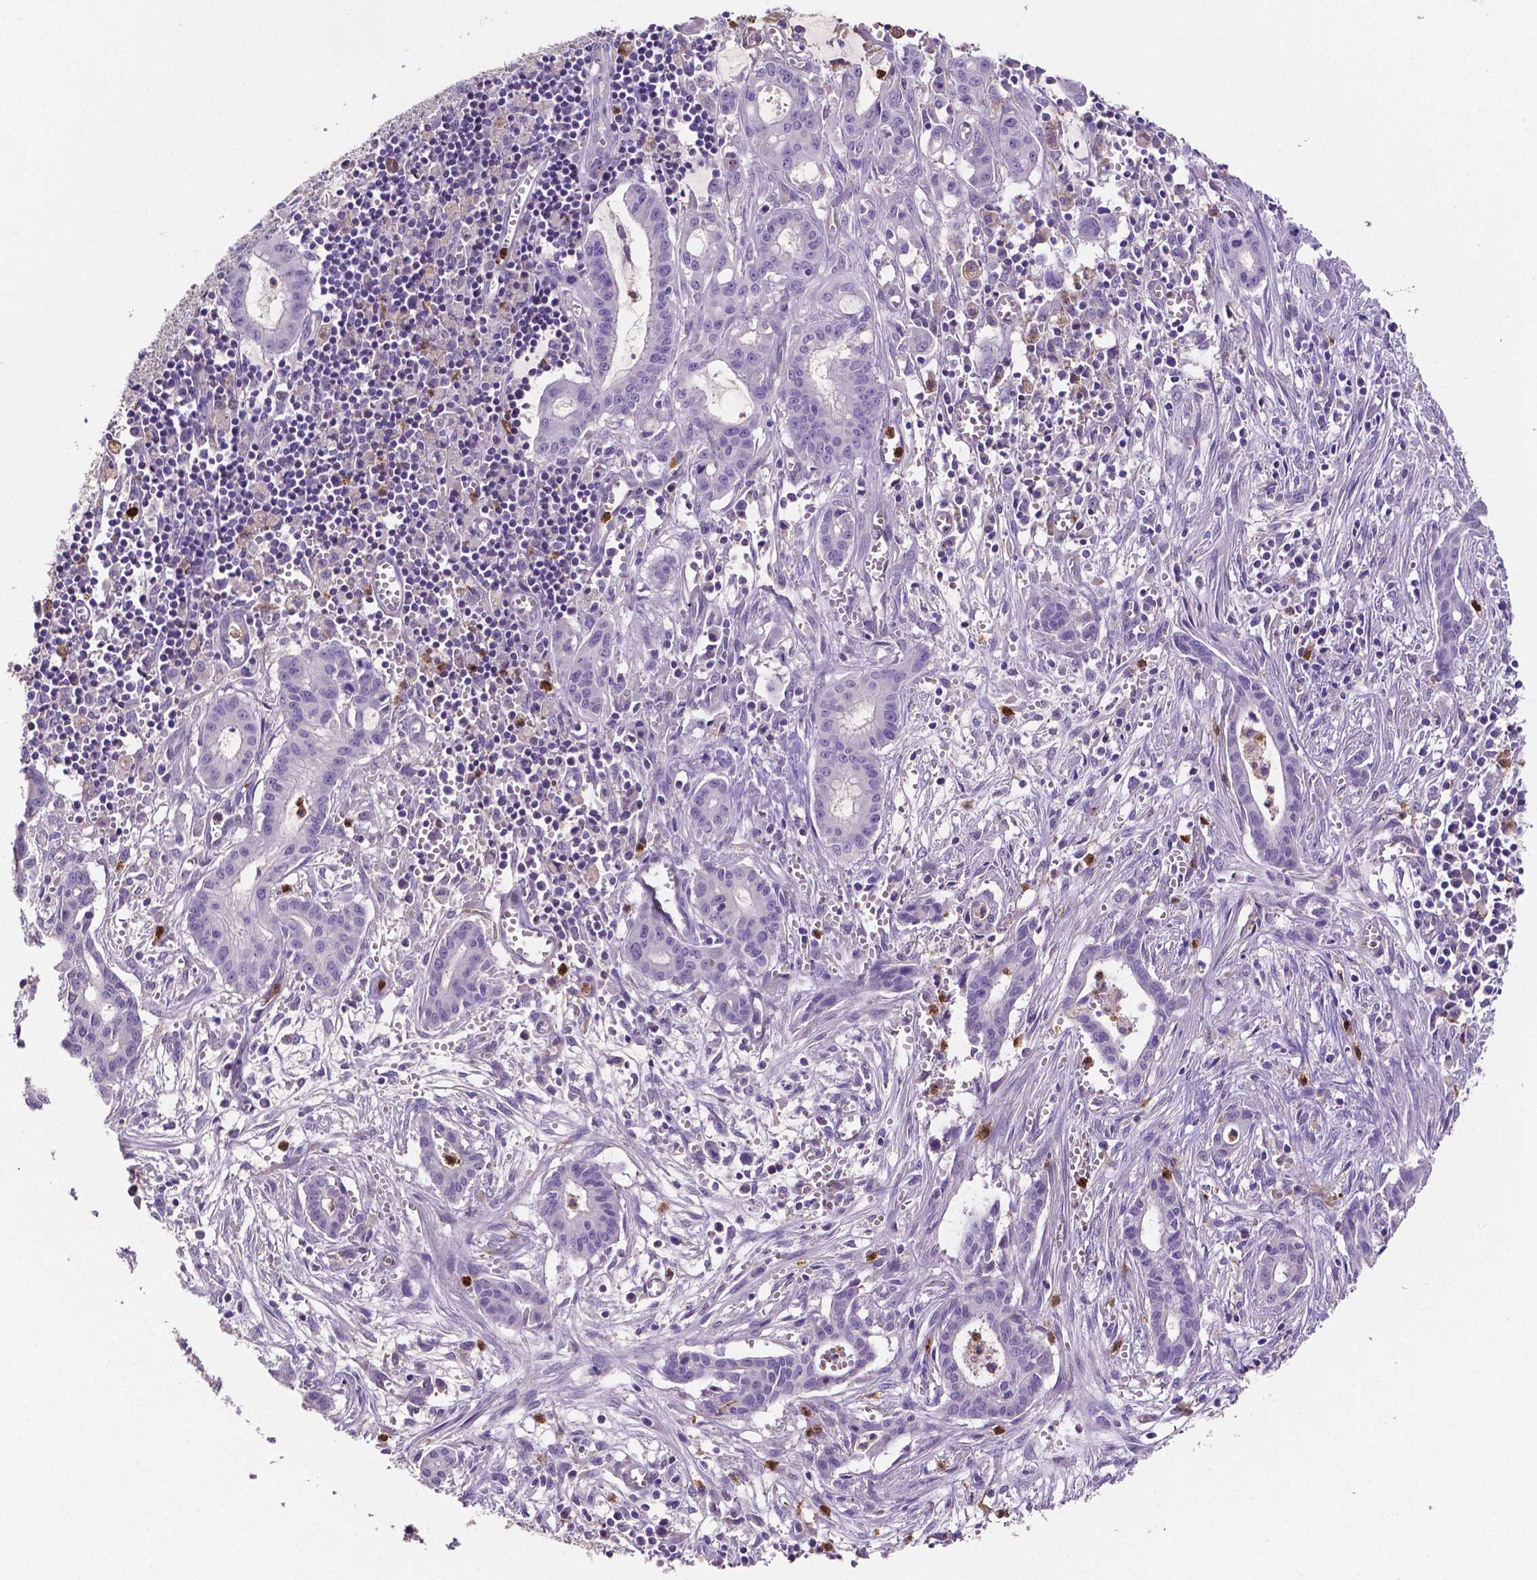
{"staining": {"intensity": "negative", "quantity": "none", "location": "none"}, "tissue": "pancreatic cancer", "cell_type": "Tumor cells", "image_type": "cancer", "snomed": [{"axis": "morphology", "description": "Adenocarcinoma, NOS"}, {"axis": "topography", "description": "Pancreas"}], "caption": "High magnification brightfield microscopy of pancreatic adenocarcinoma stained with DAB (3,3'-diaminobenzidine) (brown) and counterstained with hematoxylin (blue): tumor cells show no significant positivity. The staining is performed using DAB (3,3'-diaminobenzidine) brown chromogen with nuclei counter-stained in using hematoxylin.", "gene": "MMP9", "patient": {"sex": "male", "age": 48}}